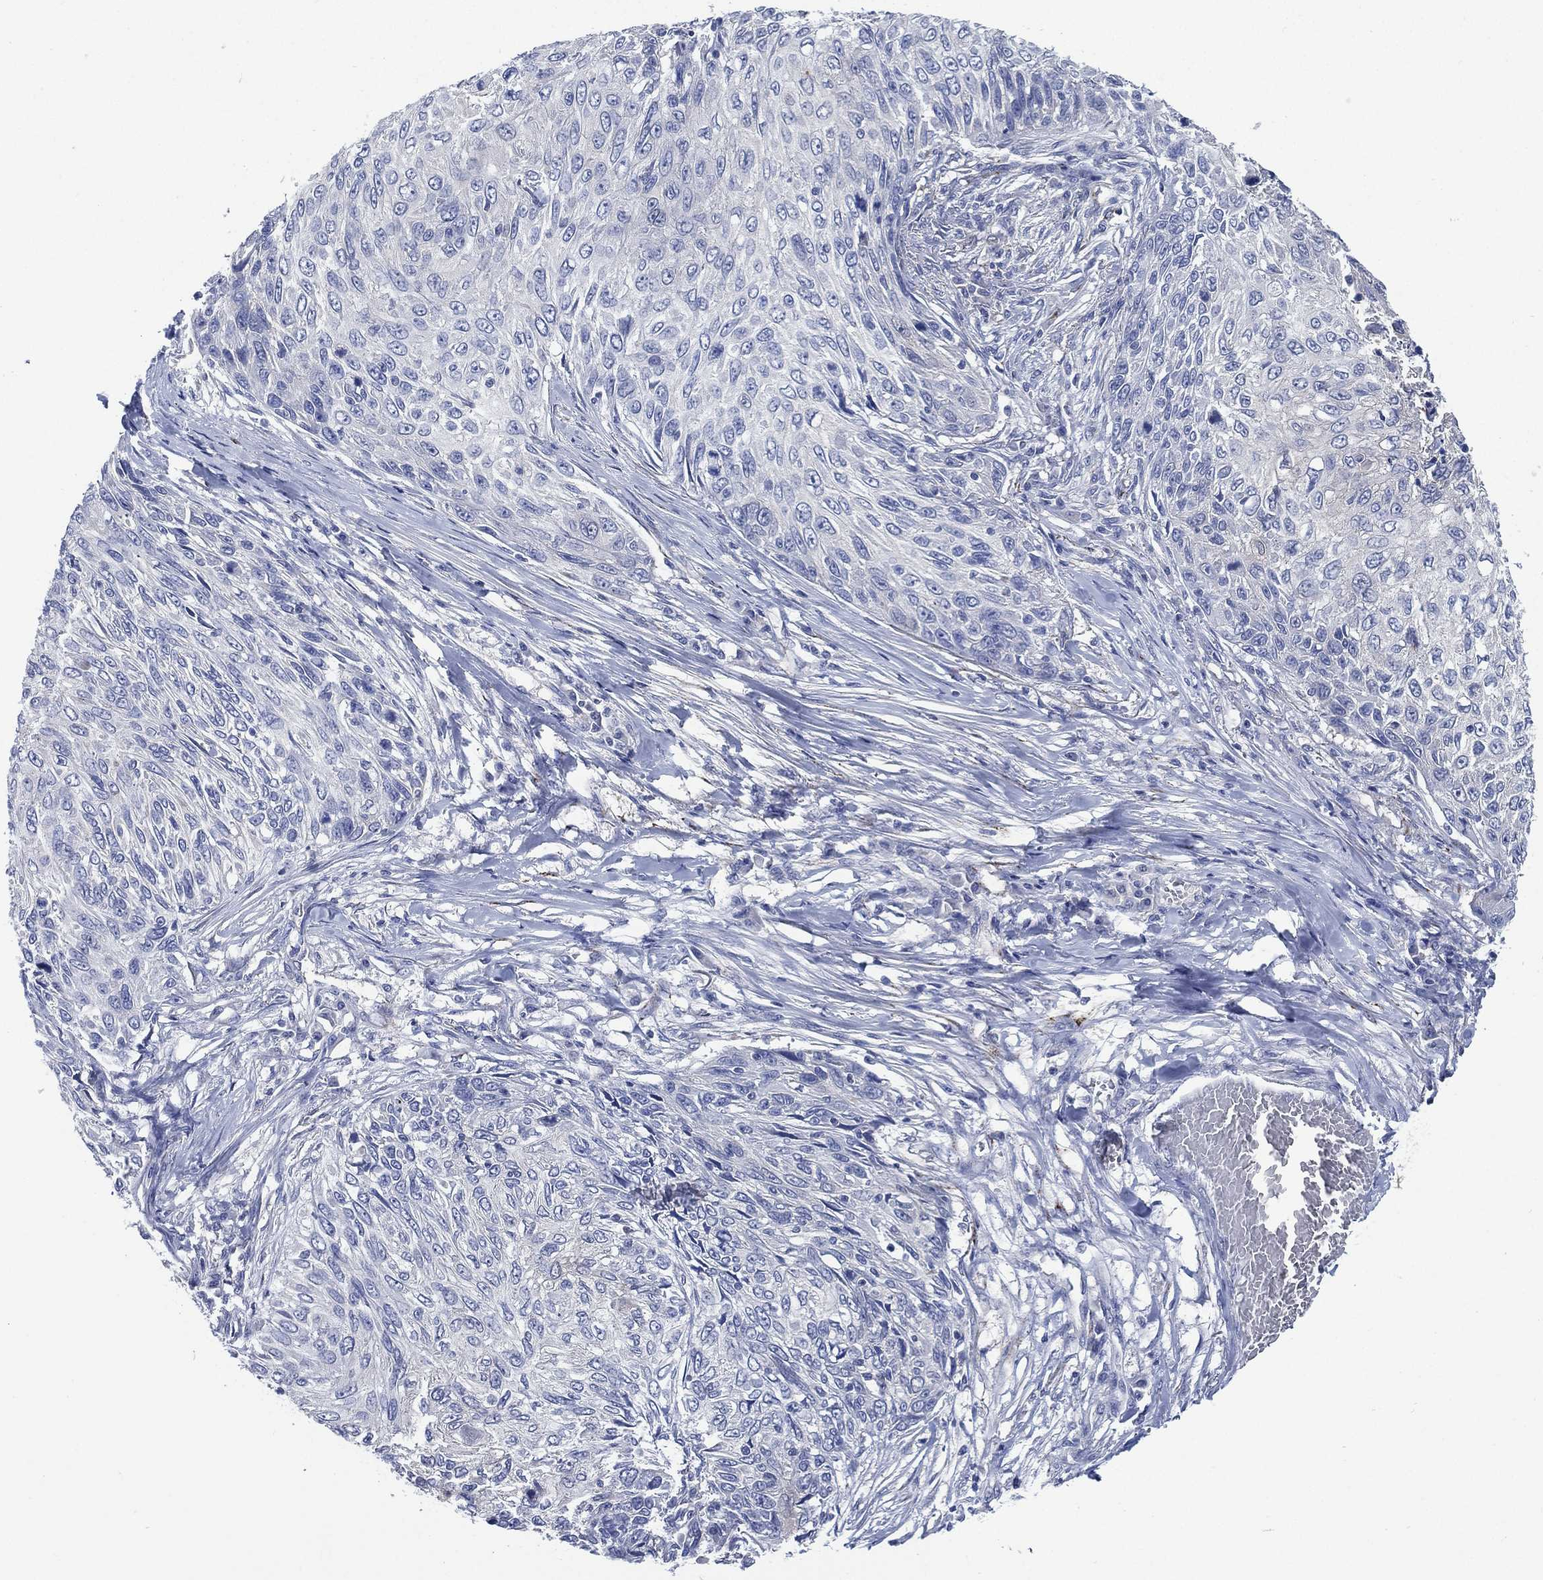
{"staining": {"intensity": "negative", "quantity": "none", "location": "none"}, "tissue": "skin cancer", "cell_type": "Tumor cells", "image_type": "cancer", "snomed": [{"axis": "morphology", "description": "Squamous cell carcinoma, NOS"}, {"axis": "topography", "description": "Skin"}], "caption": "Tumor cells show no significant protein staining in skin squamous cell carcinoma.", "gene": "C5orf46", "patient": {"sex": "male", "age": 92}}